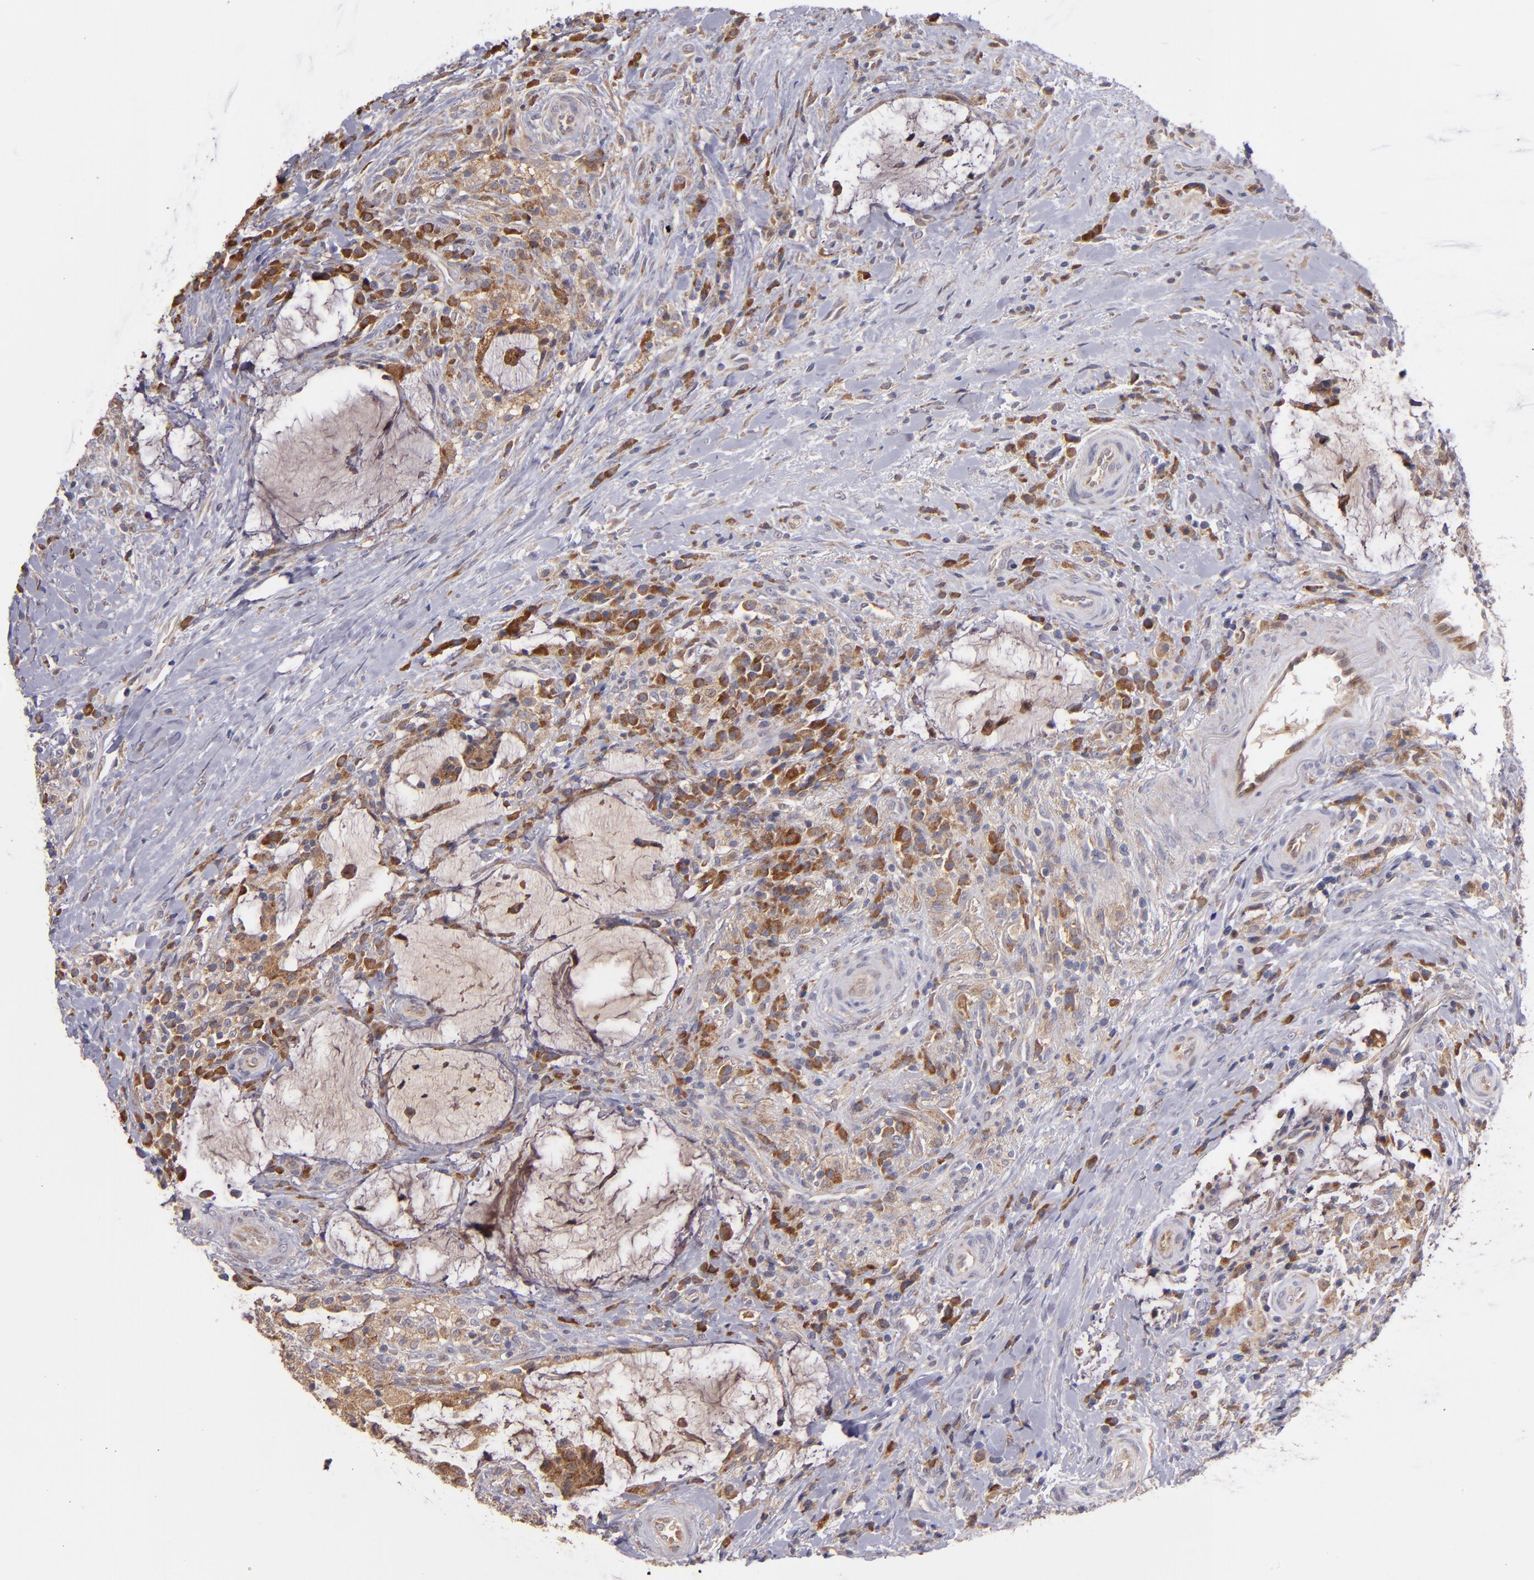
{"staining": {"intensity": "moderate", "quantity": ">75%", "location": "cytoplasmic/membranous"}, "tissue": "colorectal cancer", "cell_type": "Tumor cells", "image_type": "cancer", "snomed": [{"axis": "morphology", "description": "Adenocarcinoma, NOS"}, {"axis": "topography", "description": "Rectum"}], "caption": "Moderate cytoplasmic/membranous positivity is present in about >75% of tumor cells in adenocarcinoma (colorectal).", "gene": "IFIH1", "patient": {"sex": "female", "age": 71}}